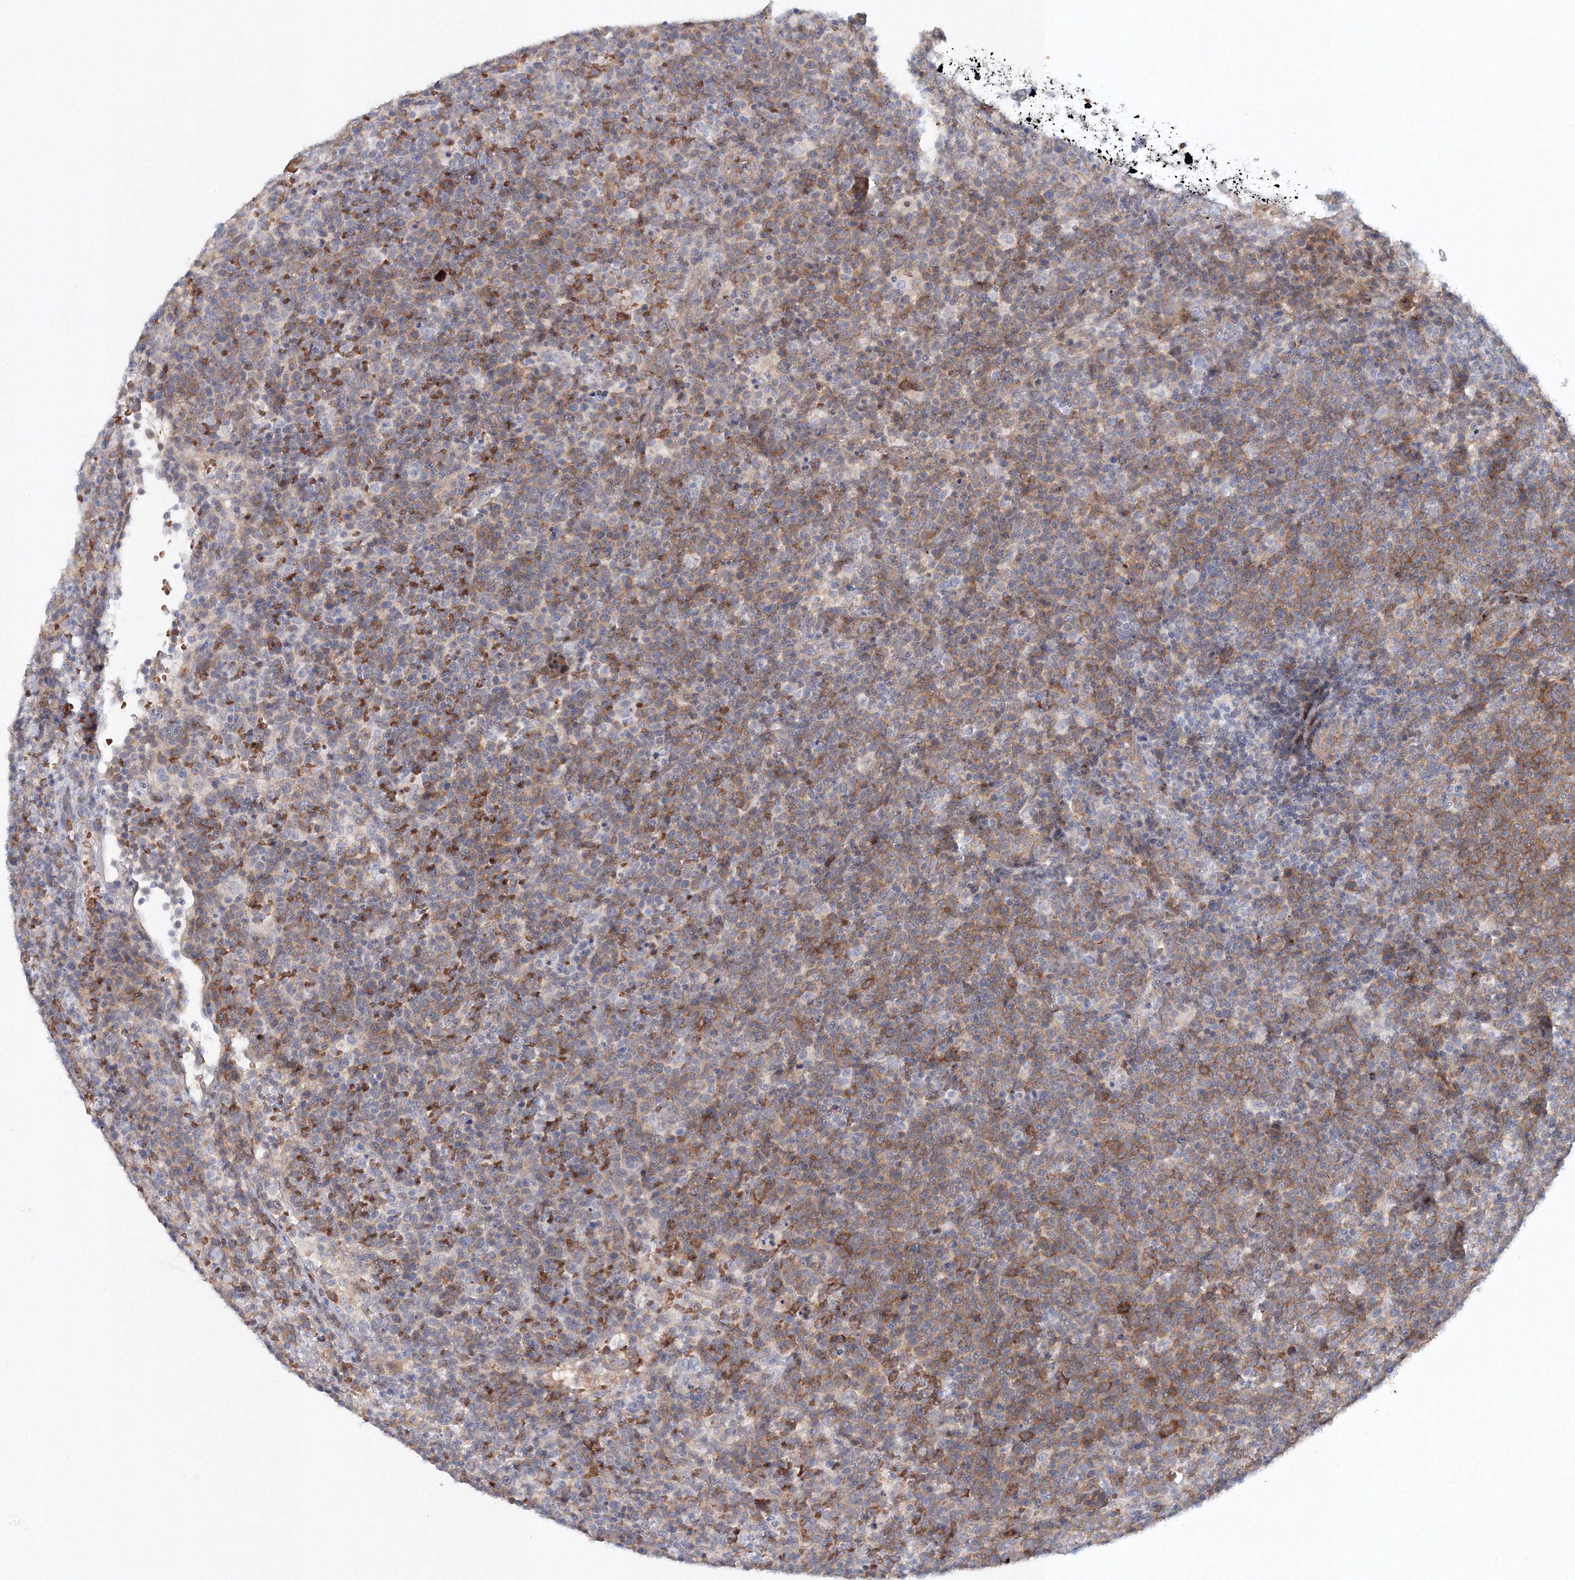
{"staining": {"intensity": "moderate", "quantity": "25%-75%", "location": "cytoplasmic/membranous"}, "tissue": "lymphoma", "cell_type": "Tumor cells", "image_type": "cancer", "snomed": [{"axis": "morphology", "description": "Malignant lymphoma, non-Hodgkin's type, High grade"}, {"axis": "topography", "description": "Lymph node"}], "caption": "The photomicrograph shows immunohistochemical staining of lymphoma. There is moderate cytoplasmic/membranous expression is seen in approximately 25%-75% of tumor cells.", "gene": "SH3BP5", "patient": {"sex": "male", "age": 61}}